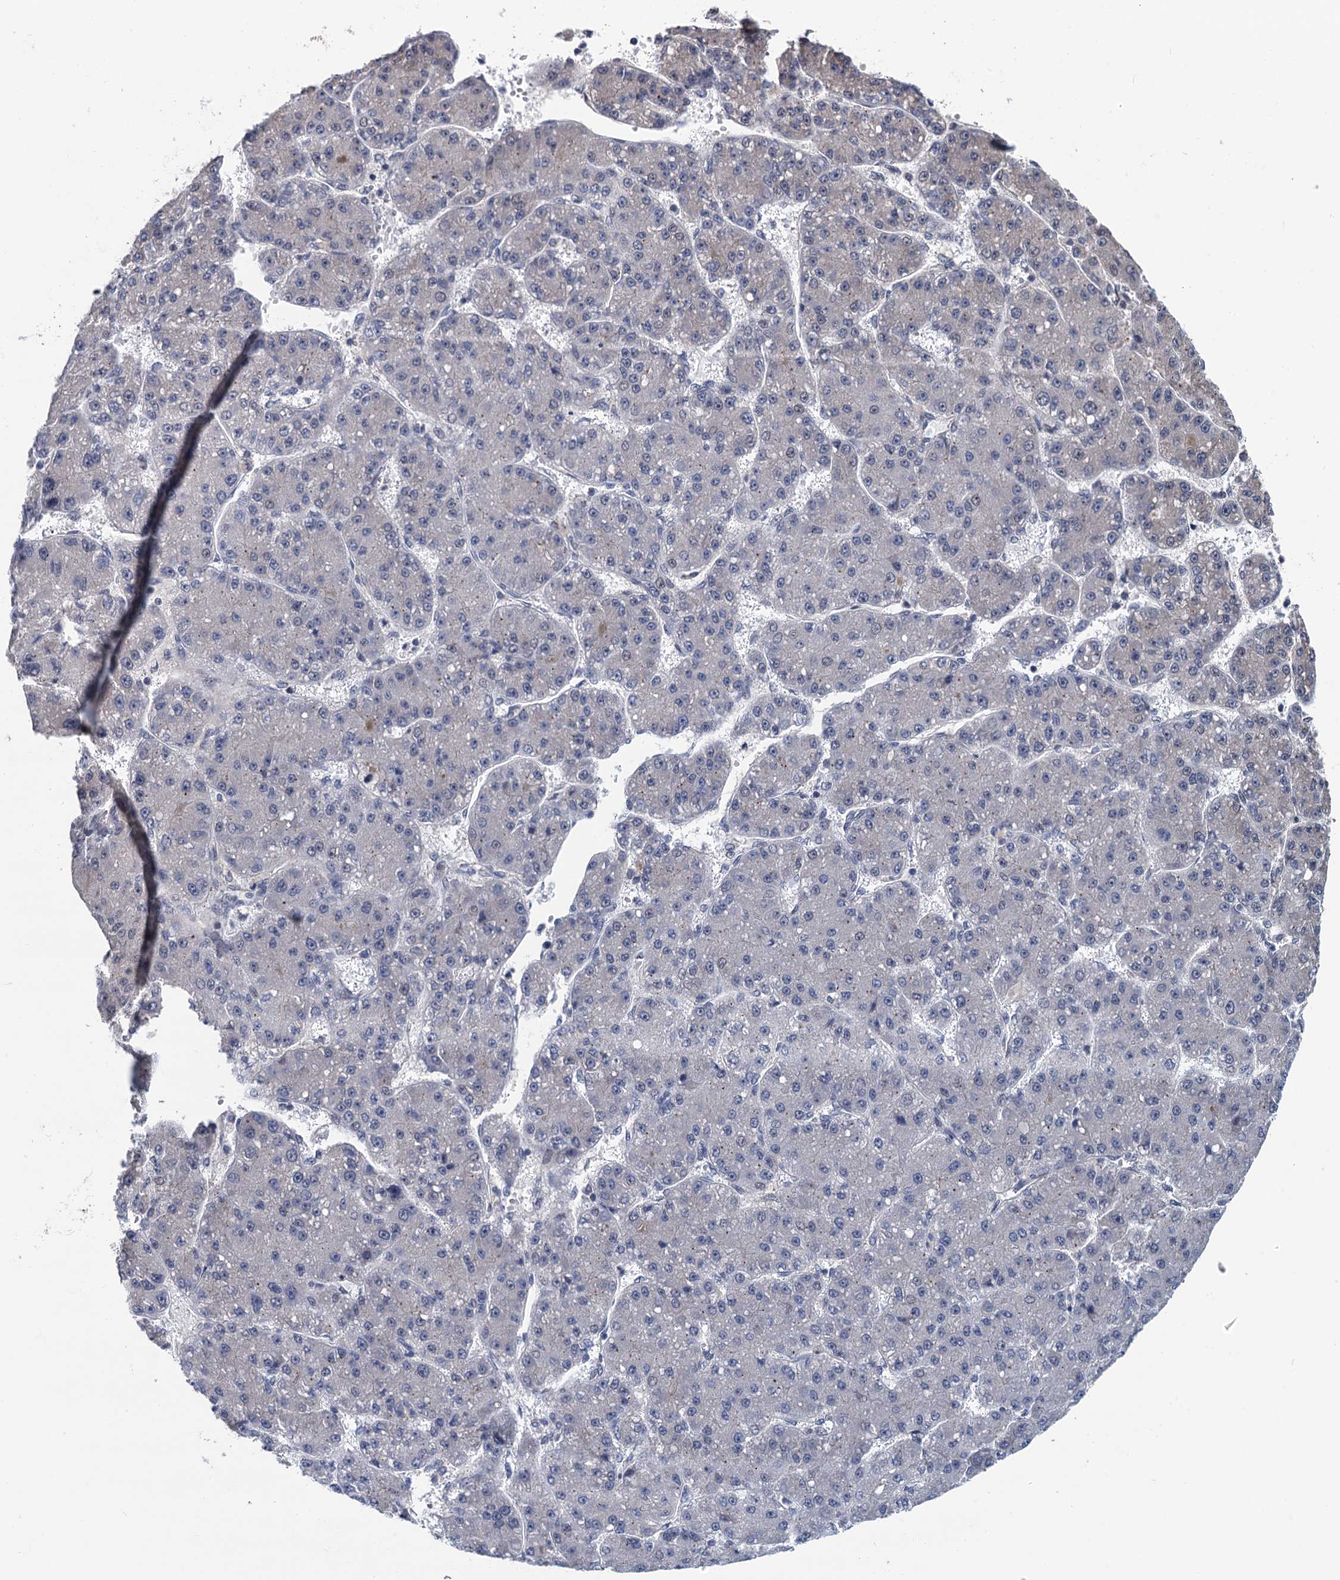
{"staining": {"intensity": "negative", "quantity": "none", "location": "none"}, "tissue": "liver cancer", "cell_type": "Tumor cells", "image_type": "cancer", "snomed": [{"axis": "morphology", "description": "Carcinoma, Hepatocellular, NOS"}, {"axis": "topography", "description": "Liver"}], "caption": "Immunohistochemistry photomicrograph of liver cancer (hepatocellular carcinoma) stained for a protein (brown), which displays no expression in tumor cells. (IHC, brightfield microscopy, high magnification).", "gene": "RASSF4", "patient": {"sex": "male", "age": 67}}